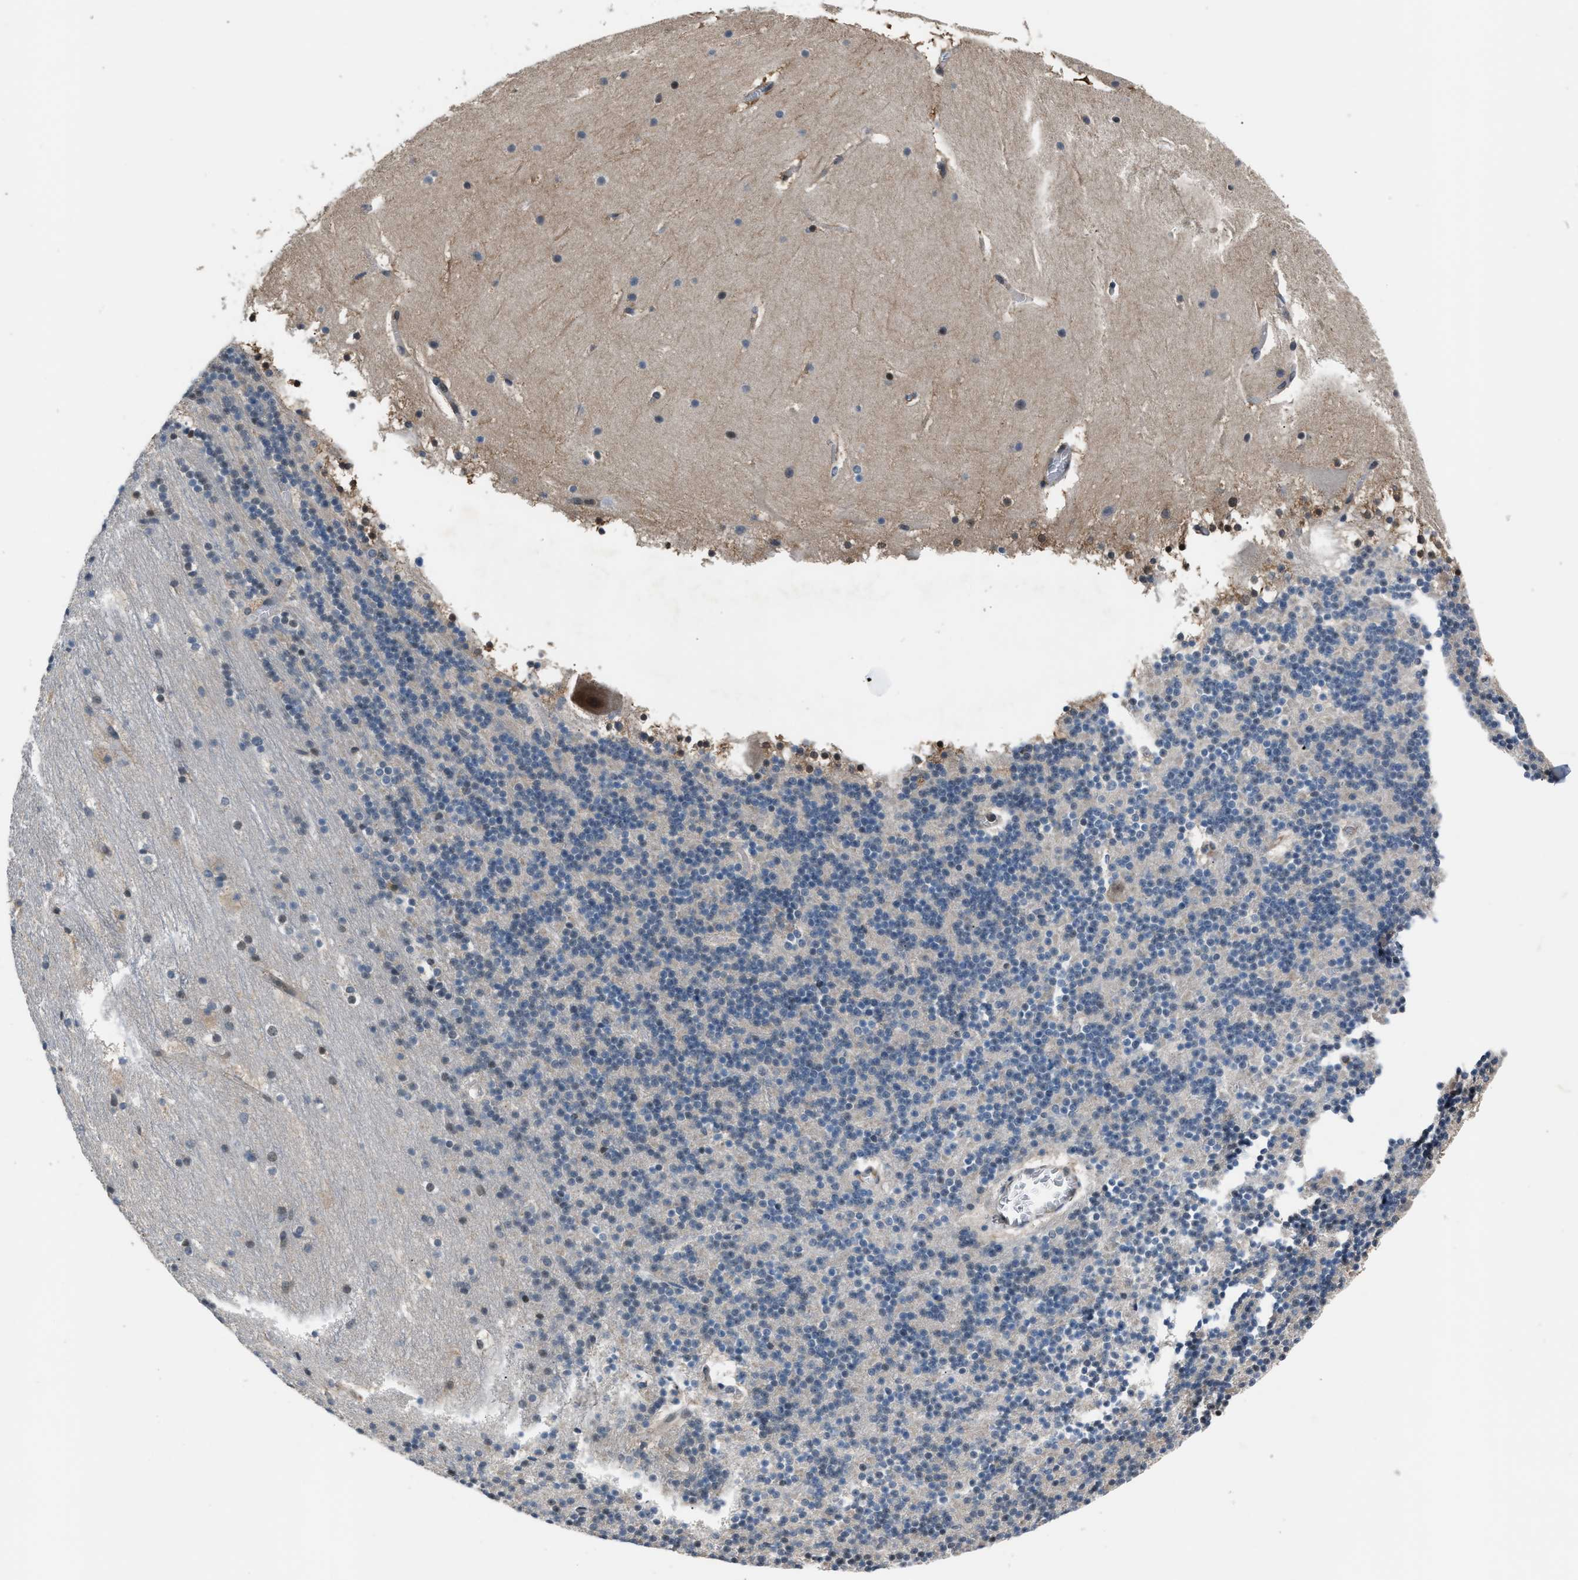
{"staining": {"intensity": "negative", "quantity": "none", "location": "none"}, "tissue": "cerebellum", "cell_type": "Cells in granular layer", "image_type": "normal", "snomed": [{"axis": "morphology", "description": "Normal tissue, NOS"}, {"axis": "topography", "description": "Cerebellum"}], "caption": "DAB (3,3'-diaminobenzidine) immunohistochemical staining of unremarkable cerebellum reveals no significant expression in cells in granular layer.", "gene": "TP53I3", "patient": {"sex": "male", "age": 45}}